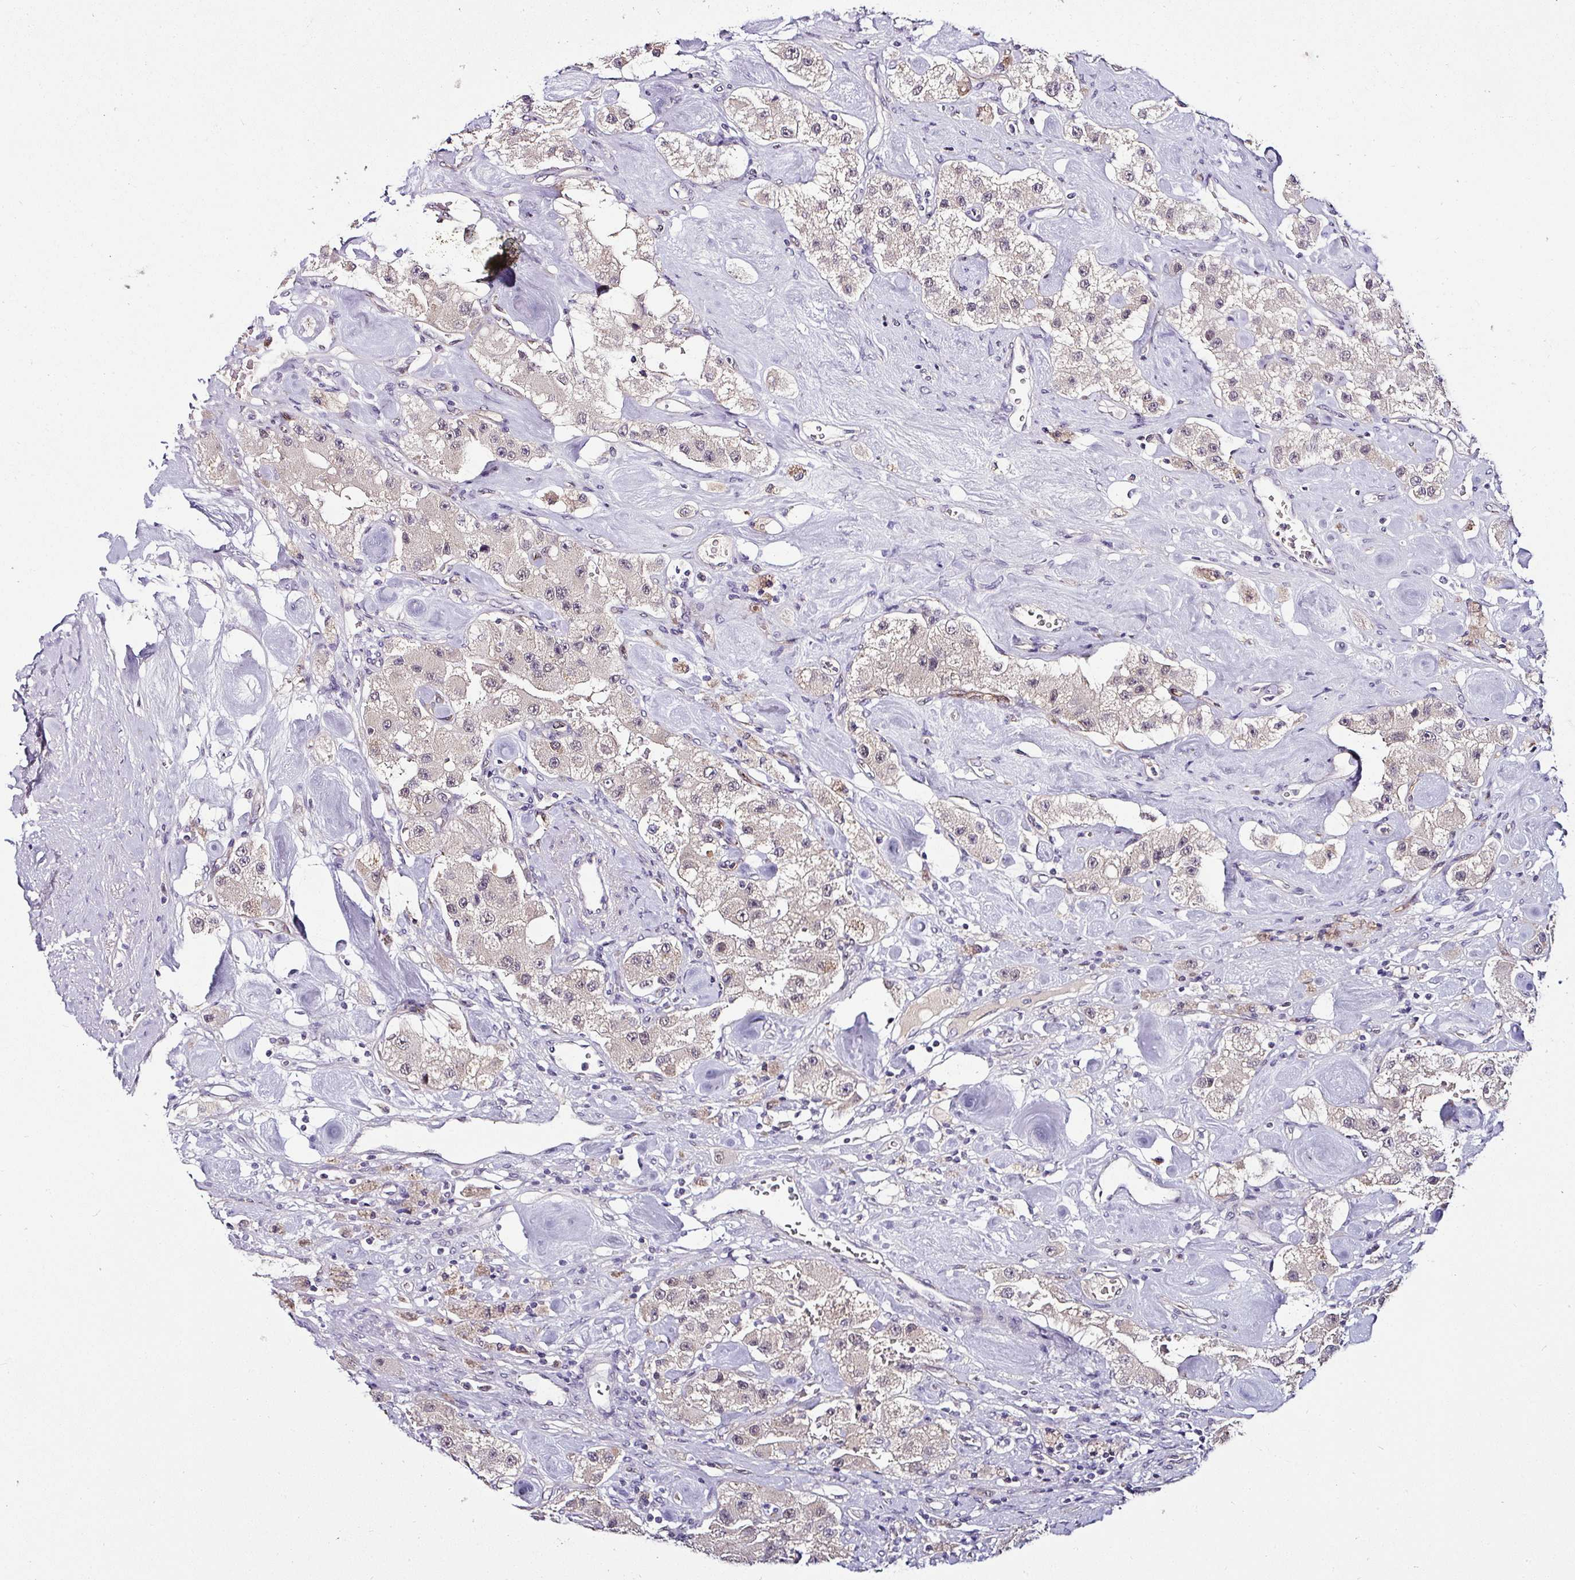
{"staining": {"intensity": "negative", "quantity": "none", "location": "none"}, "tissue": "carcinoid", "cell_type": "Tumor cells", "image_type": "cancer", "snomed": [{"axis": "morphology", "description": "Carcinoid, malignant, NOS"}, {"axis": "topography", "description": "Pancreas"}], "caption": "Malignant carcinoid was stained to show a protein in brown. There is no significant staining in tumor cells.", "gene": "NAPSA", "patient": {"sex": "male", "age": 41}}